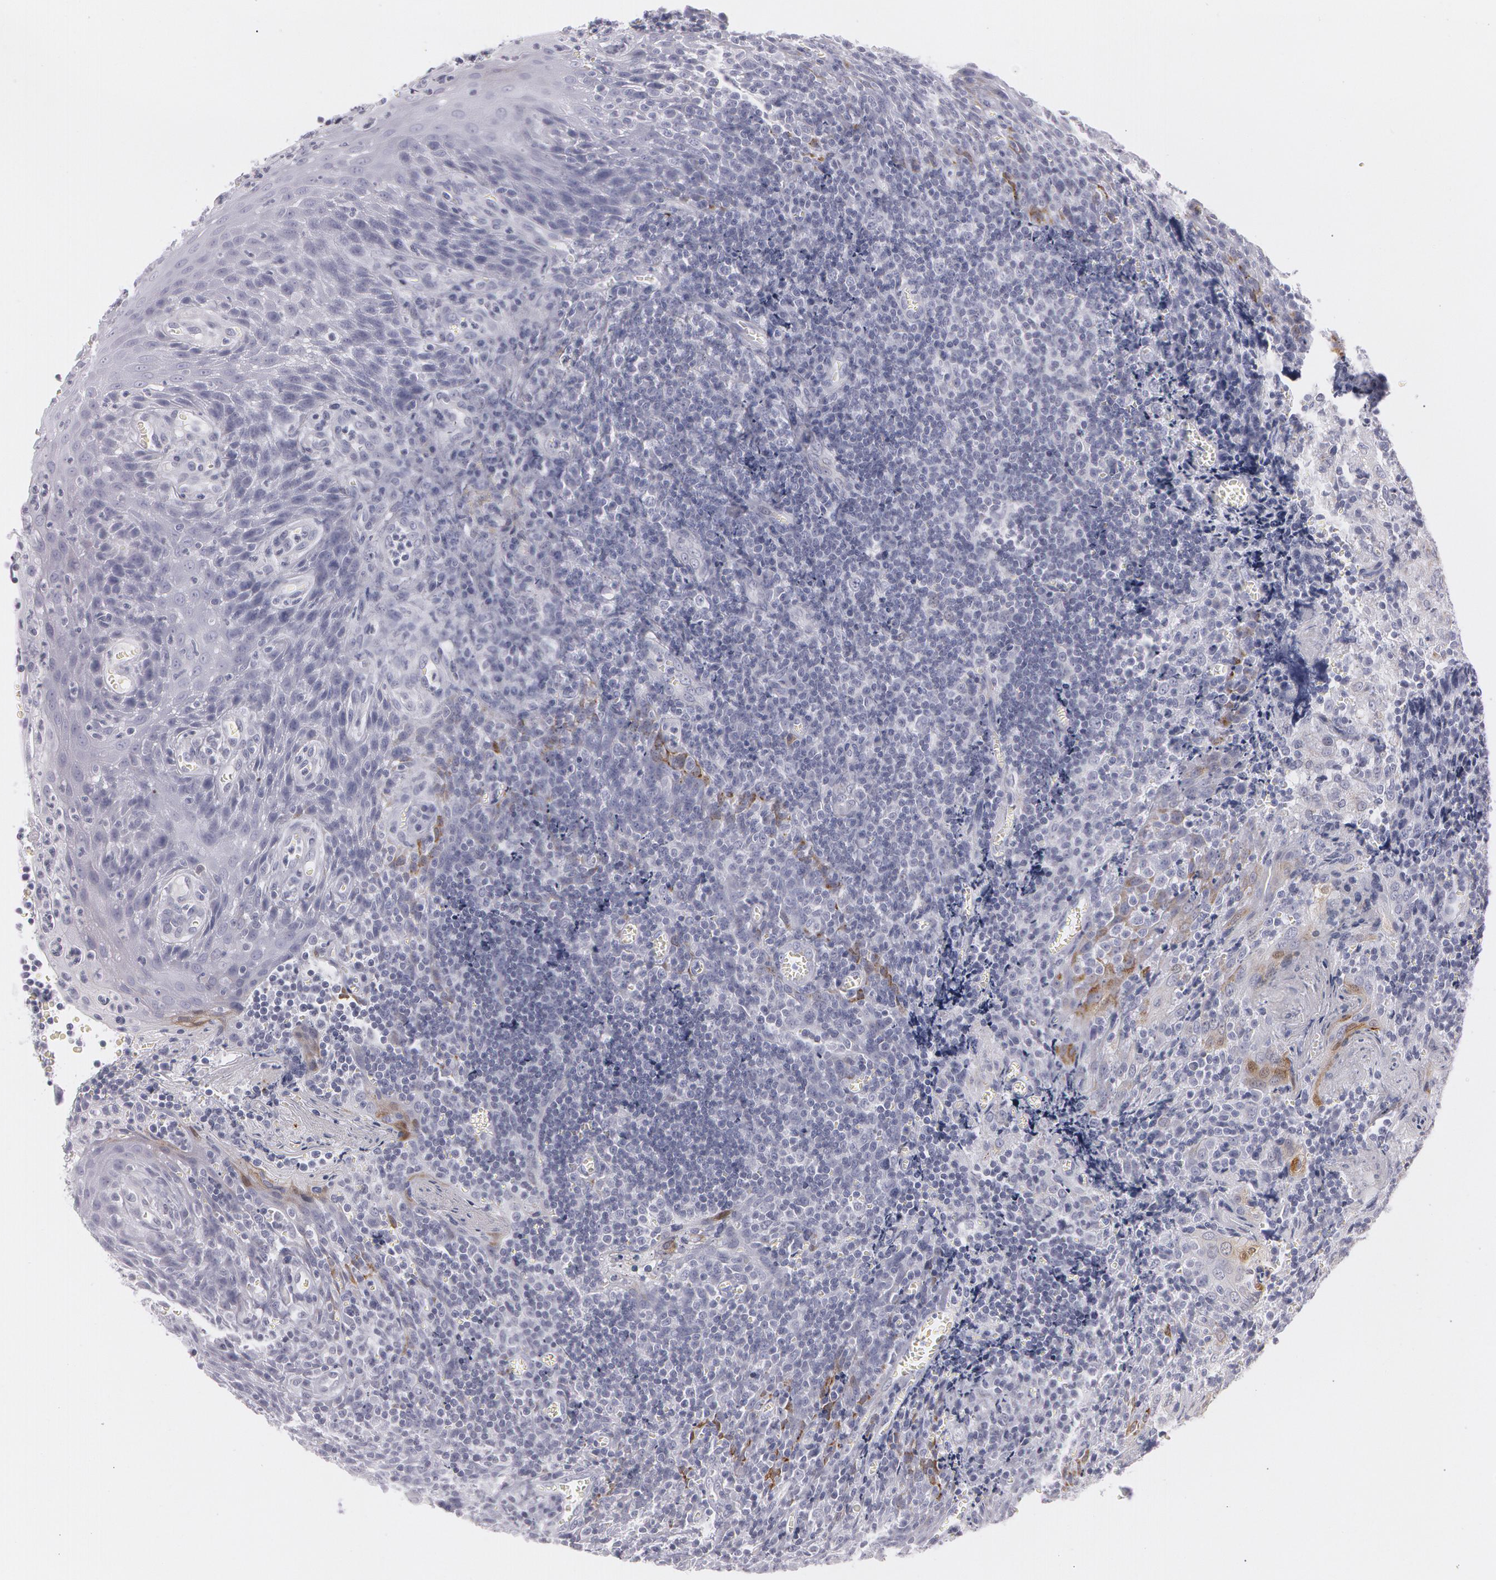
{"staining": {"intensity": "weak", "quantity": "<25%", "location": "cytoplasmic/membranous"}, "tissue": "tonsil", "cell_type": "Germinal center cells", "image_type": "normal", "snomed": [{"axis": "morphology", "description": "Normal tissue, NOS"}, {"axis": "topography", "description": "Tonsil"}], "caption": "This photomicrograph is of unremarkable tonsil stained with IHC to label a protein in brown with the nuclei are counter-stained blue. There is no expression in germinal center cells.", "gene": "SNCG", "patient": {"sex": "male", "age": 20}}